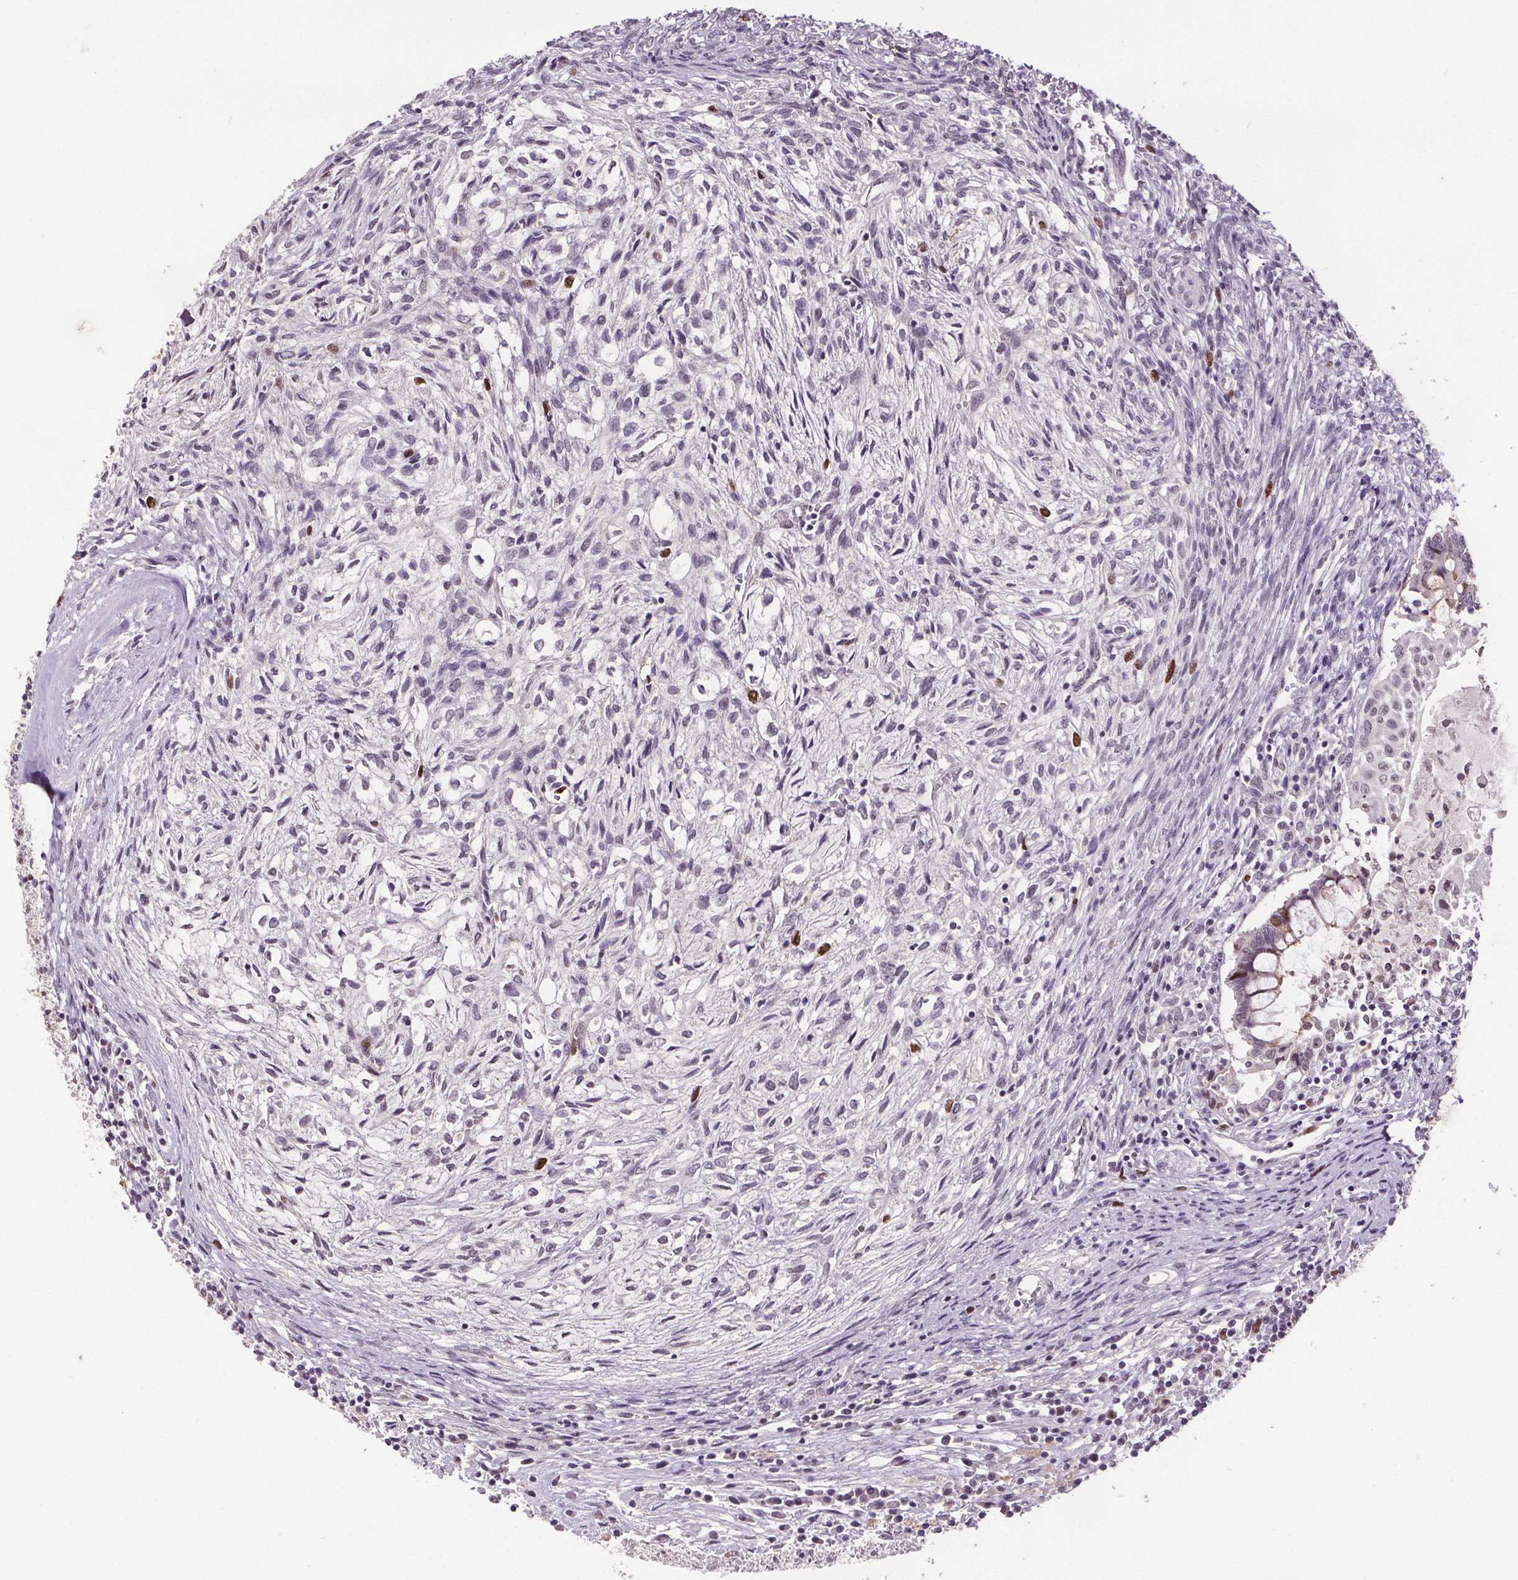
{"staining": {"intensity": "negative", "quantity": "none", "location": "none"}, "tissue": "testis cancer", "cell_type": "Tumor cells", "image_type": "cancer", "snomed": [{"axis": "morphology", "description": "Carcinoma, Embryonal, NOS"}, {"axis": "topography", "description": "Testis"}], "caption": "Testis cancer (embryonal carcinoma) was stained to show a protein in brown. There is no significant positivity in tumor cells. (DAB IHC, high magnification).", "gene": "CENPF", "patient": {"sex": "male", "age": 37}}